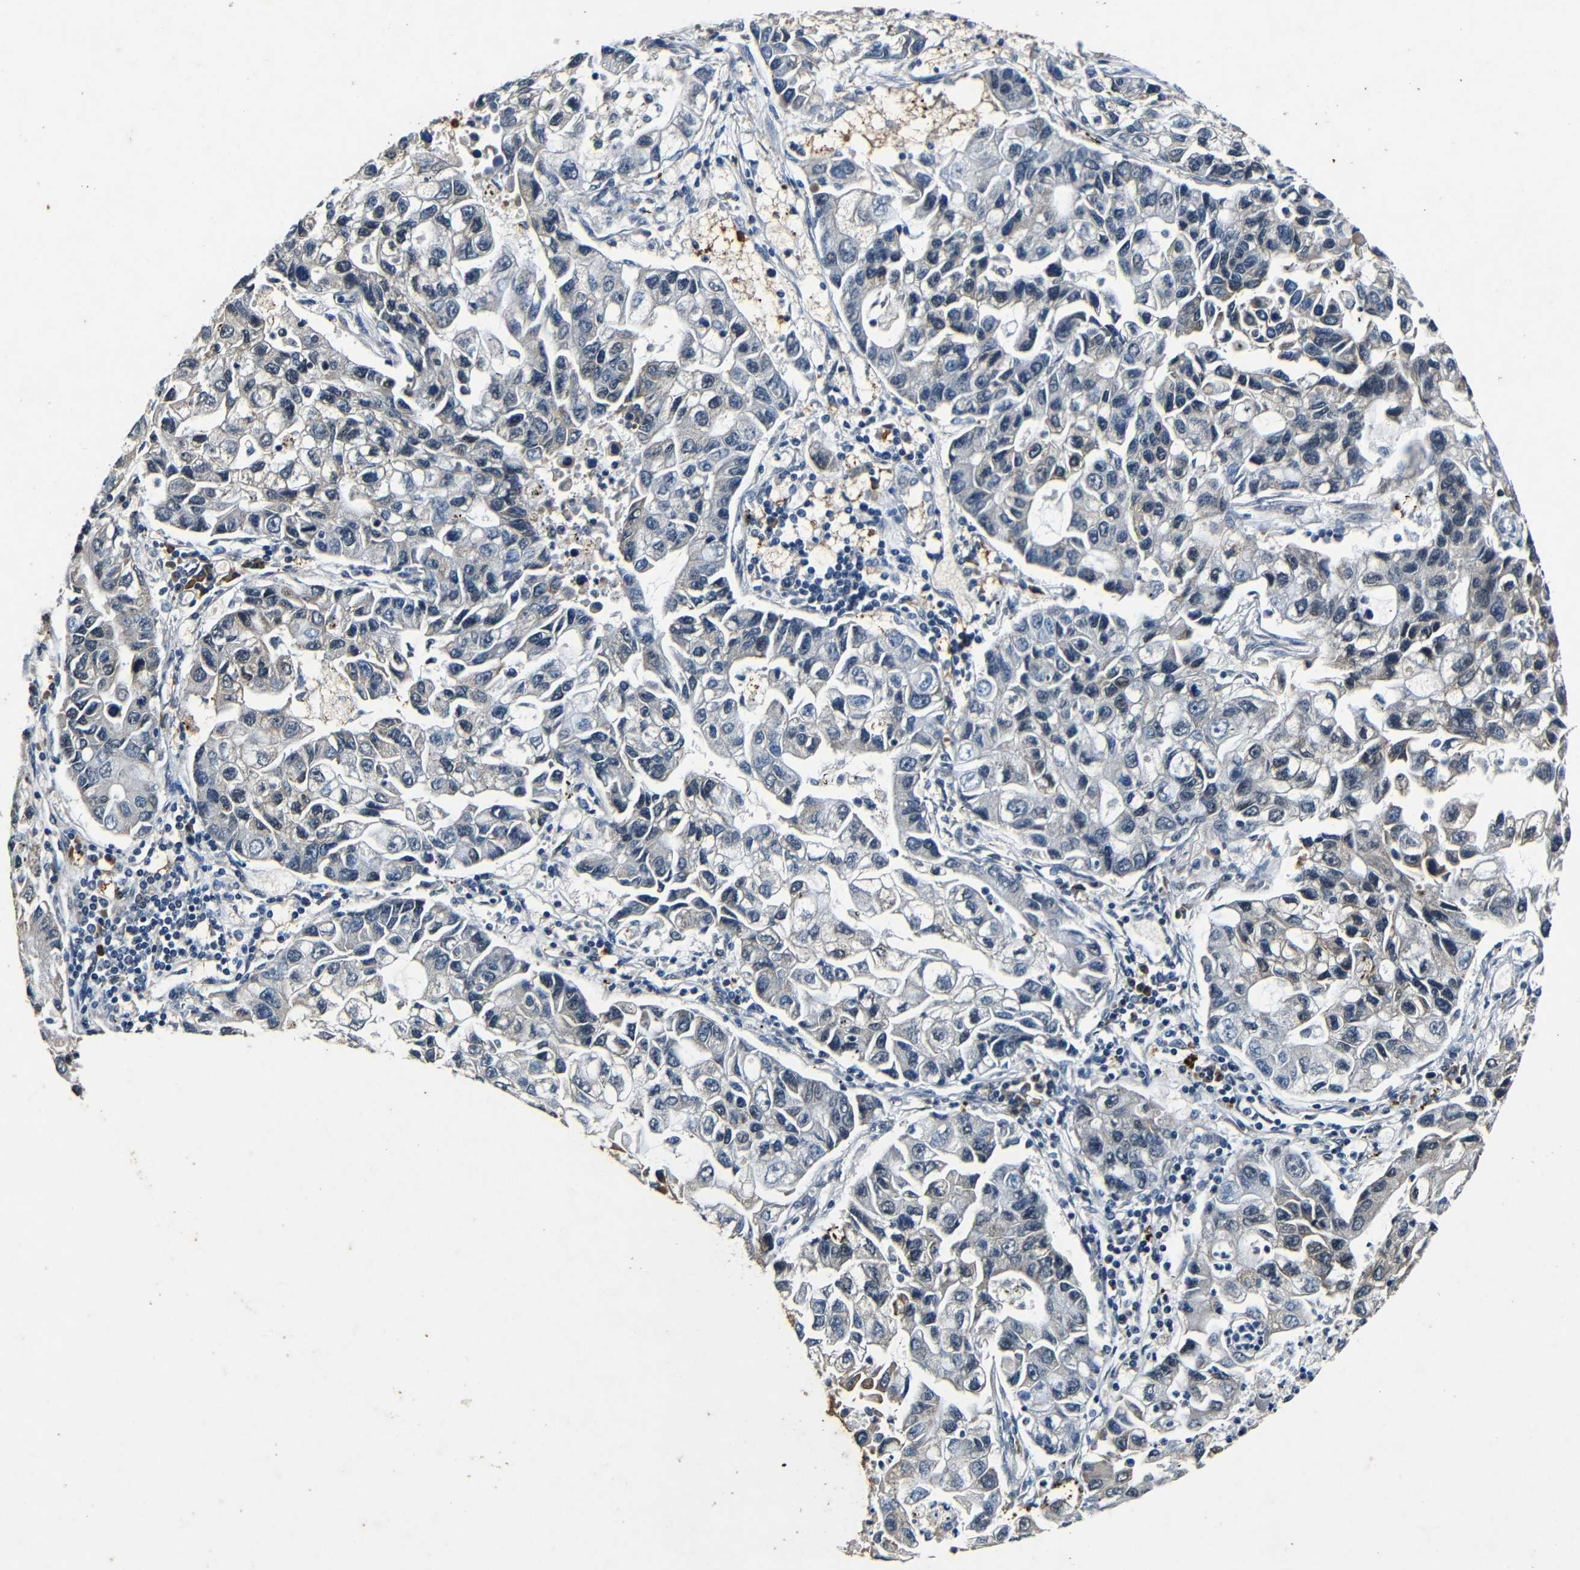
{"staining": {"intensity": "weak", "quantity": "<25%", "location": "nuclear"}, "tissue": "lung cancer", "cell_type": "Tumor cells", "image_type": "cancer", "snomed": [{"axis": "morphology", "description": "Adenocarcinoma, NOS"}, {"axis": "topography", "description": "Lung"}], "caption": "An IHC histopathology image of lung adenocarcinoma is shown. There is no staining in tumor cells of lung adenocarcinoma. Nuclei are stained in blue.", "gene": "FOXD4", "patient": {"sex": "female", "age": 51}}